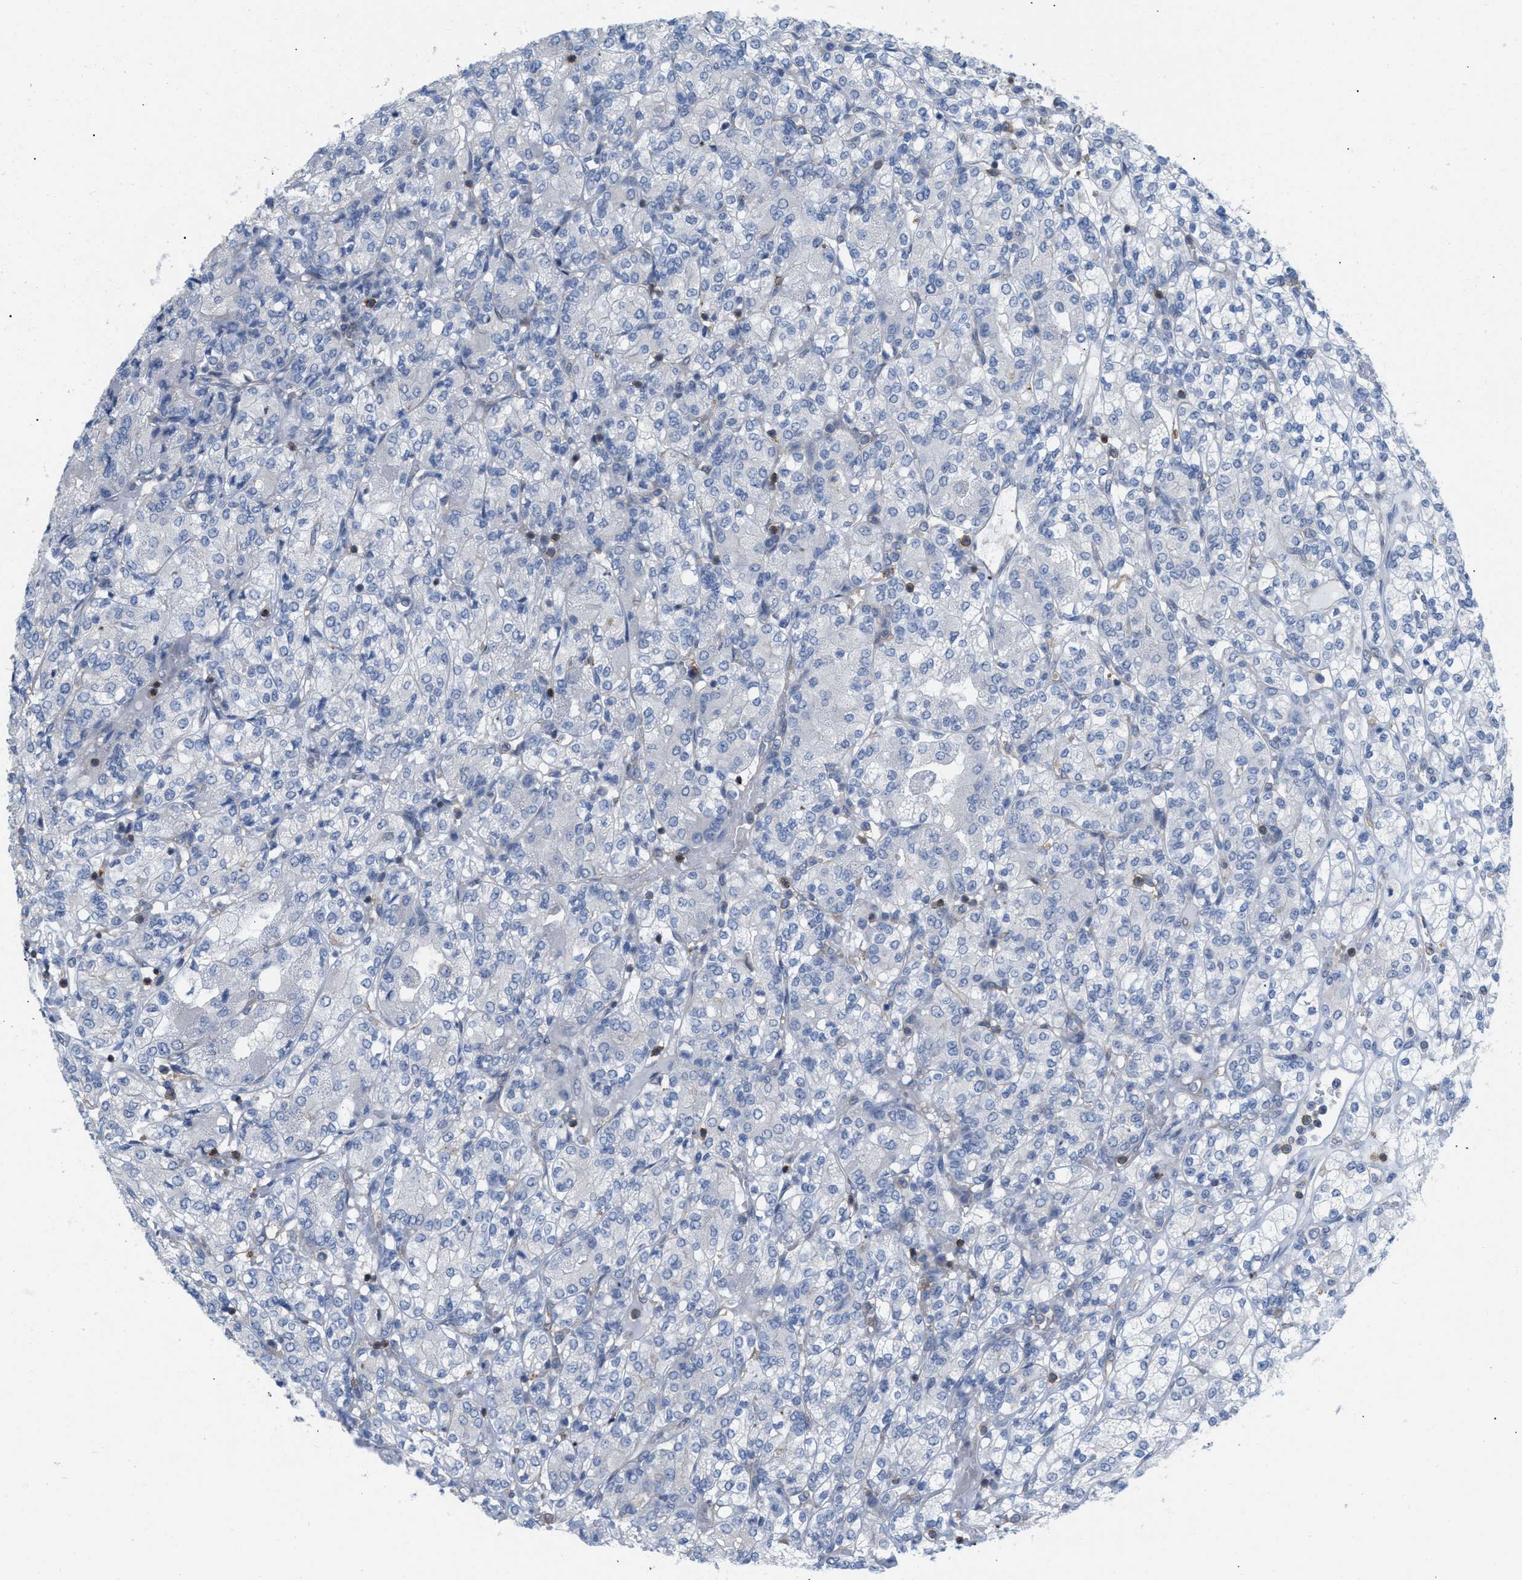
{"staining": {"intensity": "negative", "quantity": "none", "location": "none"}, "tissue": "renal cancer", "cell_type": "Tumor cells", "image_type": "cancer", "snomed": [{"axis": "morphology", "description": "Adenocarcinoma, NOS"}, {"axis": "topography", "description": "Kidney"}], "caption": "Immunohistochemistry (IHC) of renal cancer (adenocarcinoma) reveals no staining in tumor cells.", "gene": "IL16", "patient": {"sex": "male", "age": 77}}